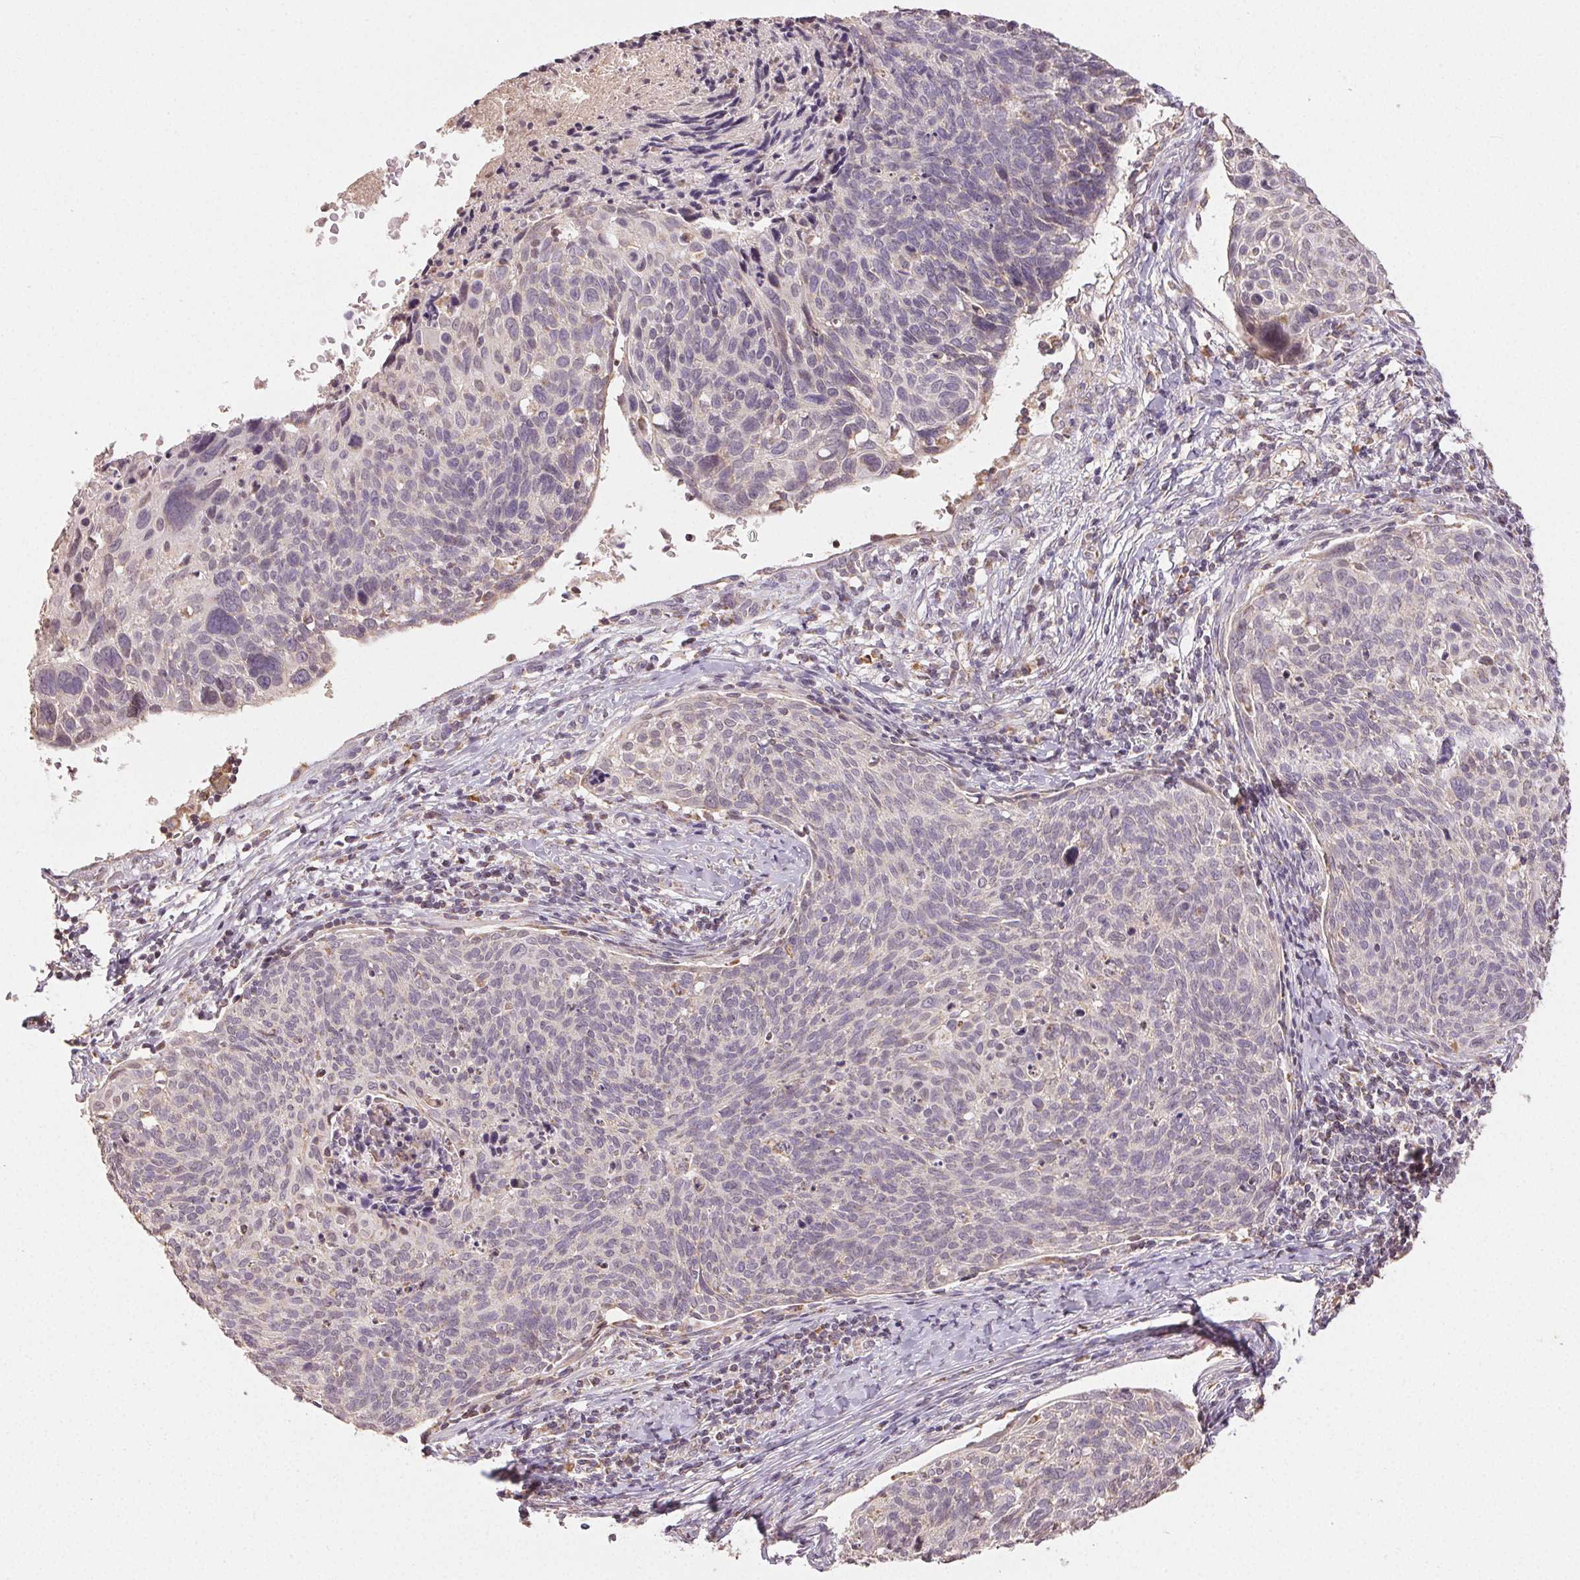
{"staining": {"intensity": "negative", "quantity": "none", "location": "none"}, "tissue": "cervical cancer", "cell_type": "Tumor cells", "image_type": "cancer", "snomed": [{"axis": "morphology", "description": "Squamous cell carcinoma, NOS"}, {"axis": "topography", "description": "Cervix"}], "caption": "High power microscopy micrograph of an IHC photomicrograph of cervical squamous cell carcinoma, revealing no significant expression in tumor cells. (DAB immunohistochemistry, high magnification).", "gene": "CLASP1", "patient": {"sex": "female", "age": 49}}